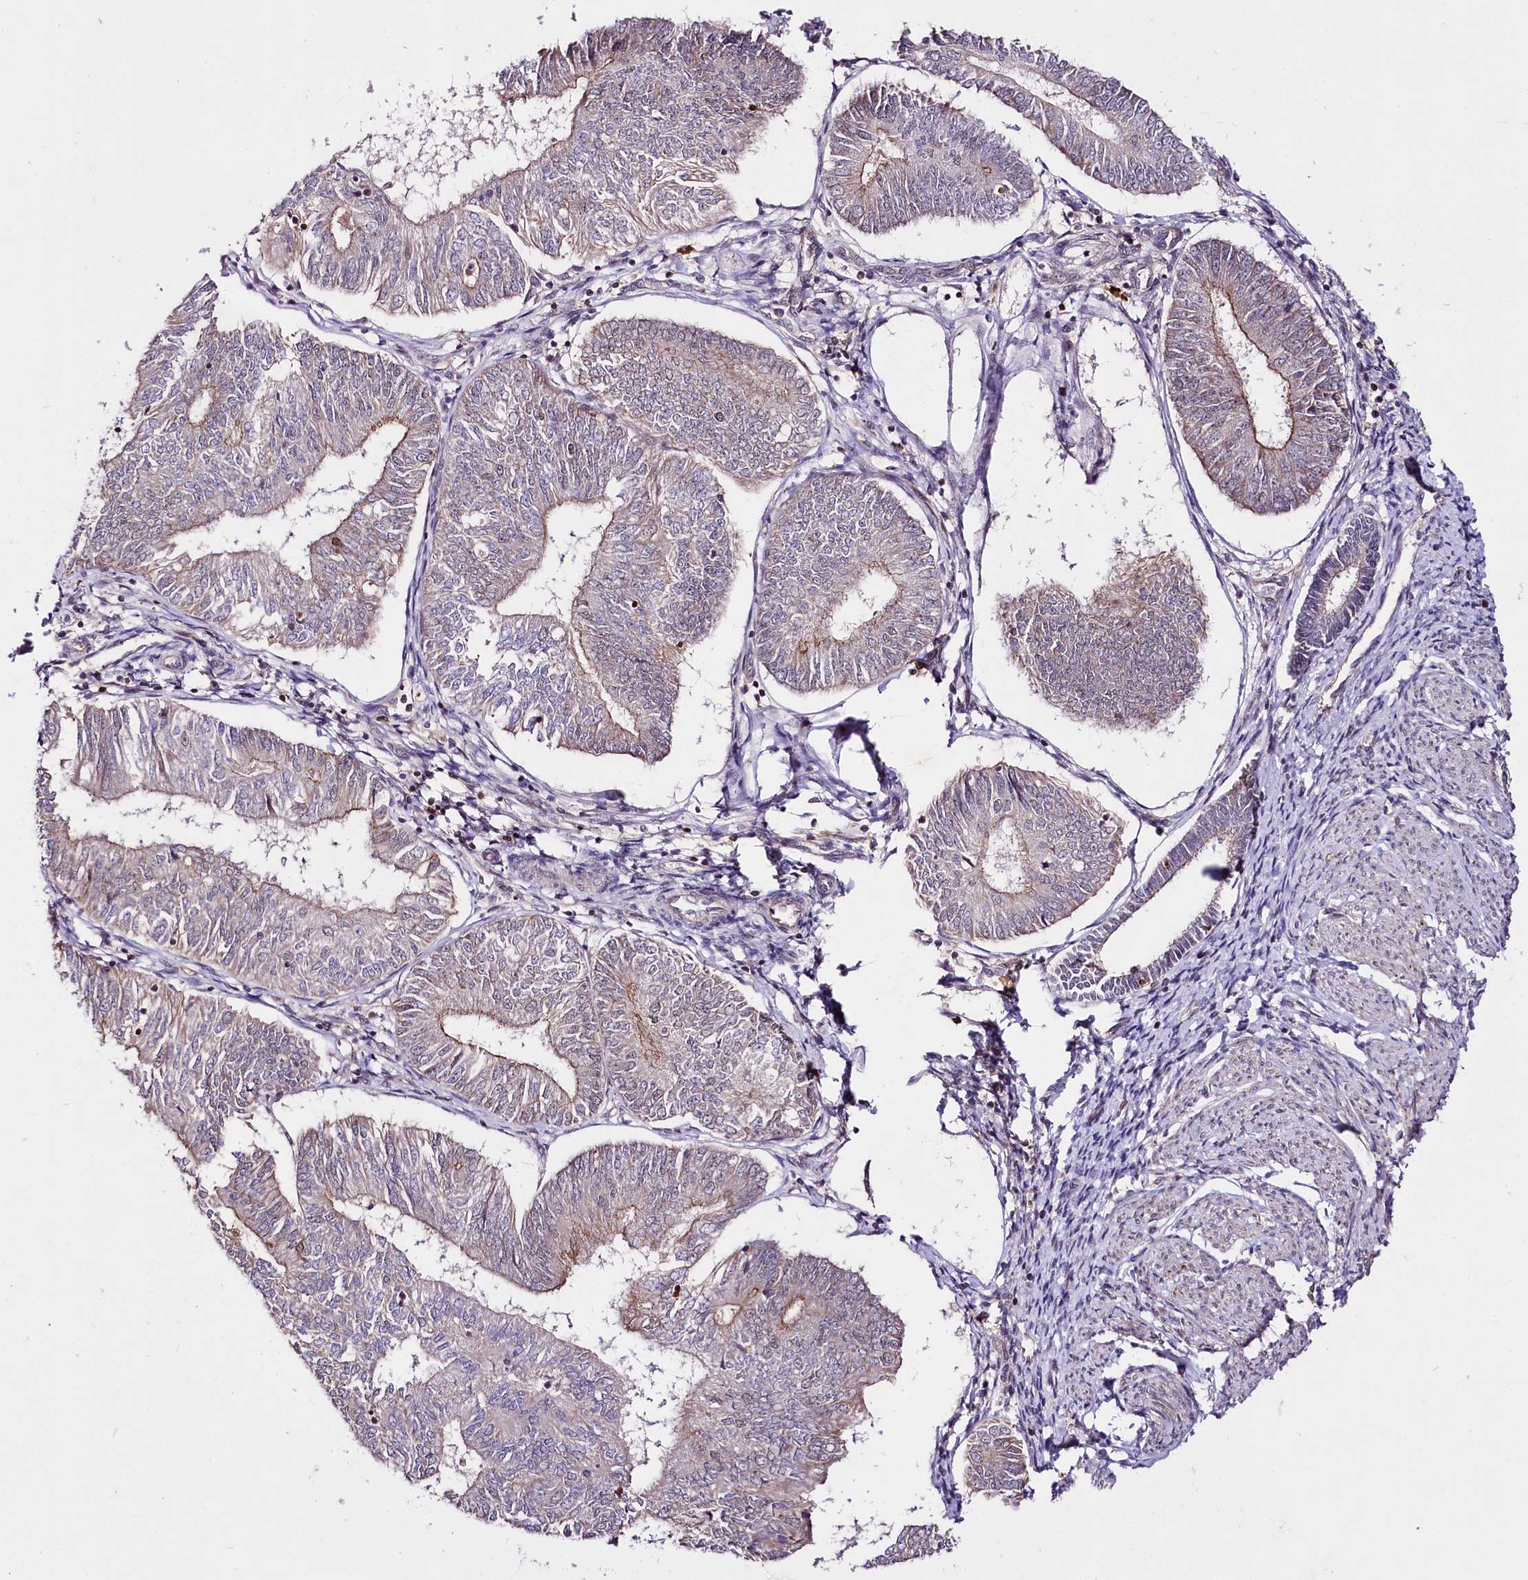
{"staining": {"intensity": "moderate", "quantity": "<25%", "location": "cytoplasmic/membranous"}, "tissue": "endometrial cancer", "cell_type": "Tumor cells", "image_type": "cancer", "snomed": [{"axis": "morphology", "description": "Adenocarcinoma, NOS"}, {"axis": "topography", "description": "Endometrium"}], "caption": "Adenocarcinoma (endometrial) tissue reveals moderate cytoplasmic/membranous expression in about <25% of tumor cells, visualized by immunohistochemistry.", "gene": "TAFAZZIN", "patient": {"sex": "female", "age": 58}}